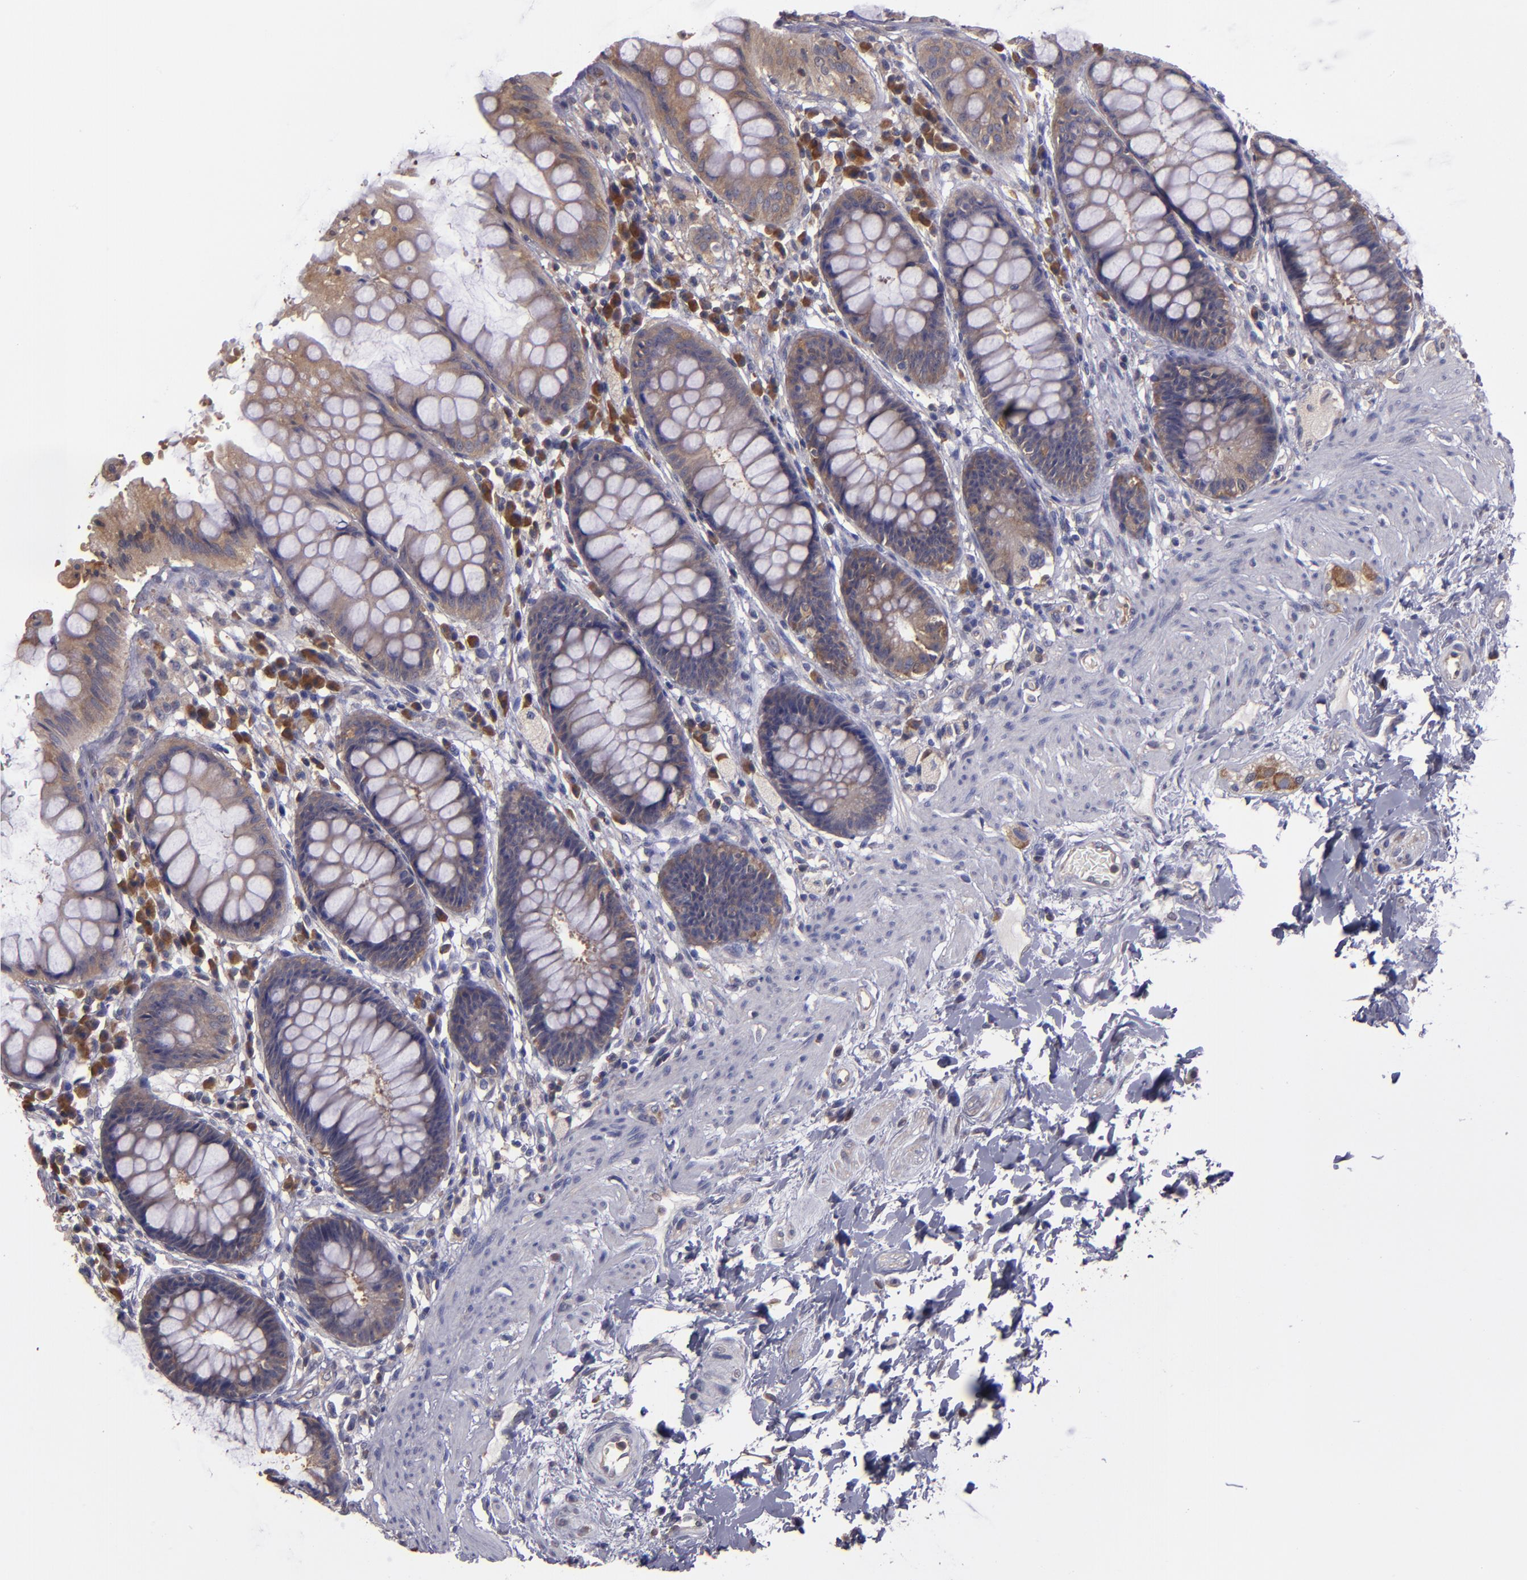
{"staining": {"intensity": "weak", "quantity": "25%-75%", "location": "cytoplasmic/membranous"}, "tissue": "rectum", "cell_type": "Glandular cells", "image_type": "normal", "snomed": [{"axis": "morphology", "description": "Normal tissue, NOS"}, {"axis": "topography", "description": "Rectum"}], "caption": "Weak cytoplasmic/membranous positivity is present in approximately 25%-75% of glandular cells in benign rectum. The staining is performed using DAB brown chromogen to label protein expression. The nuclei are counter-stained blue using hematoxylin.", "gene": "CARS1", "patient": {"sex": "female", "age": 46}}